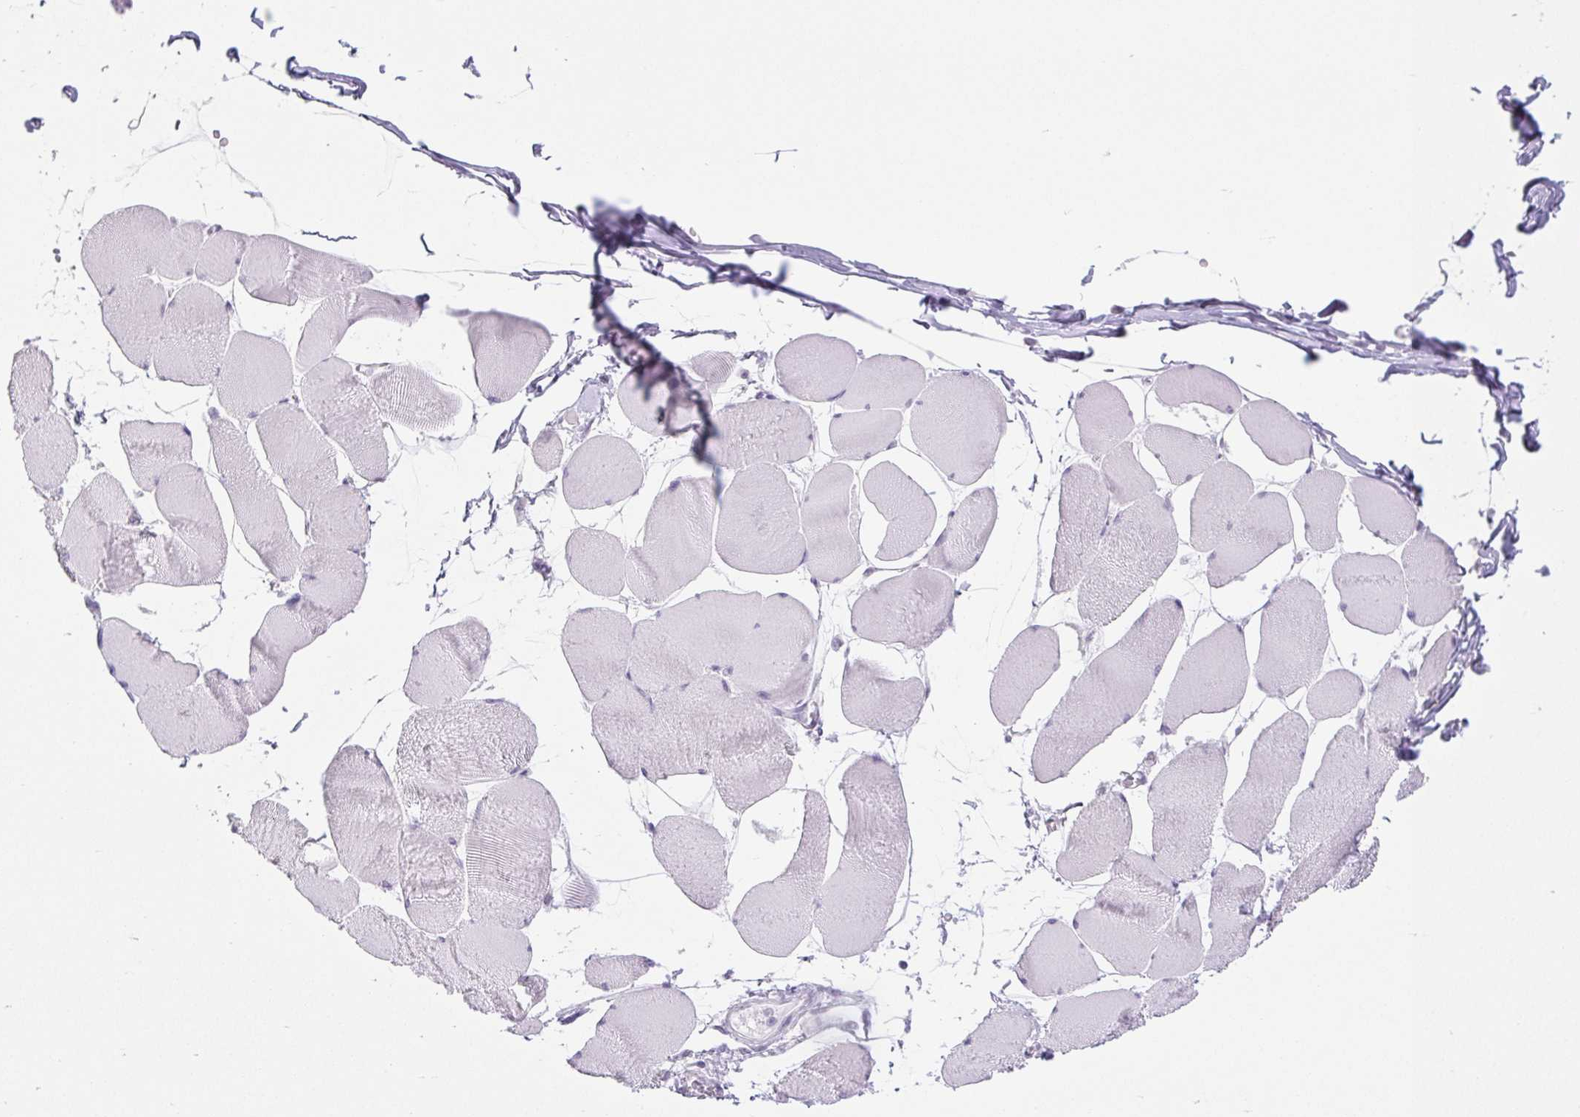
{"staining": {"intensity": "negative", "quantity": "none", "location": "none"}, "tissue": "skeletal muscle", "cell_type": "Myocytes", "image_type": "normal", "snomed": [{"axis": "morphology", "description": "Normal tissue, NOS"}, {"axis": "topography", "description": "Skeletal muscle"}], "caption": "High power microscopy micrograph of an immunohistochemistry micrograph of benign skeletal muscle, revealing no significant staining in myocytes.", "gene": "BCAS1", "patient": {"sex": "female", "age": 75}}